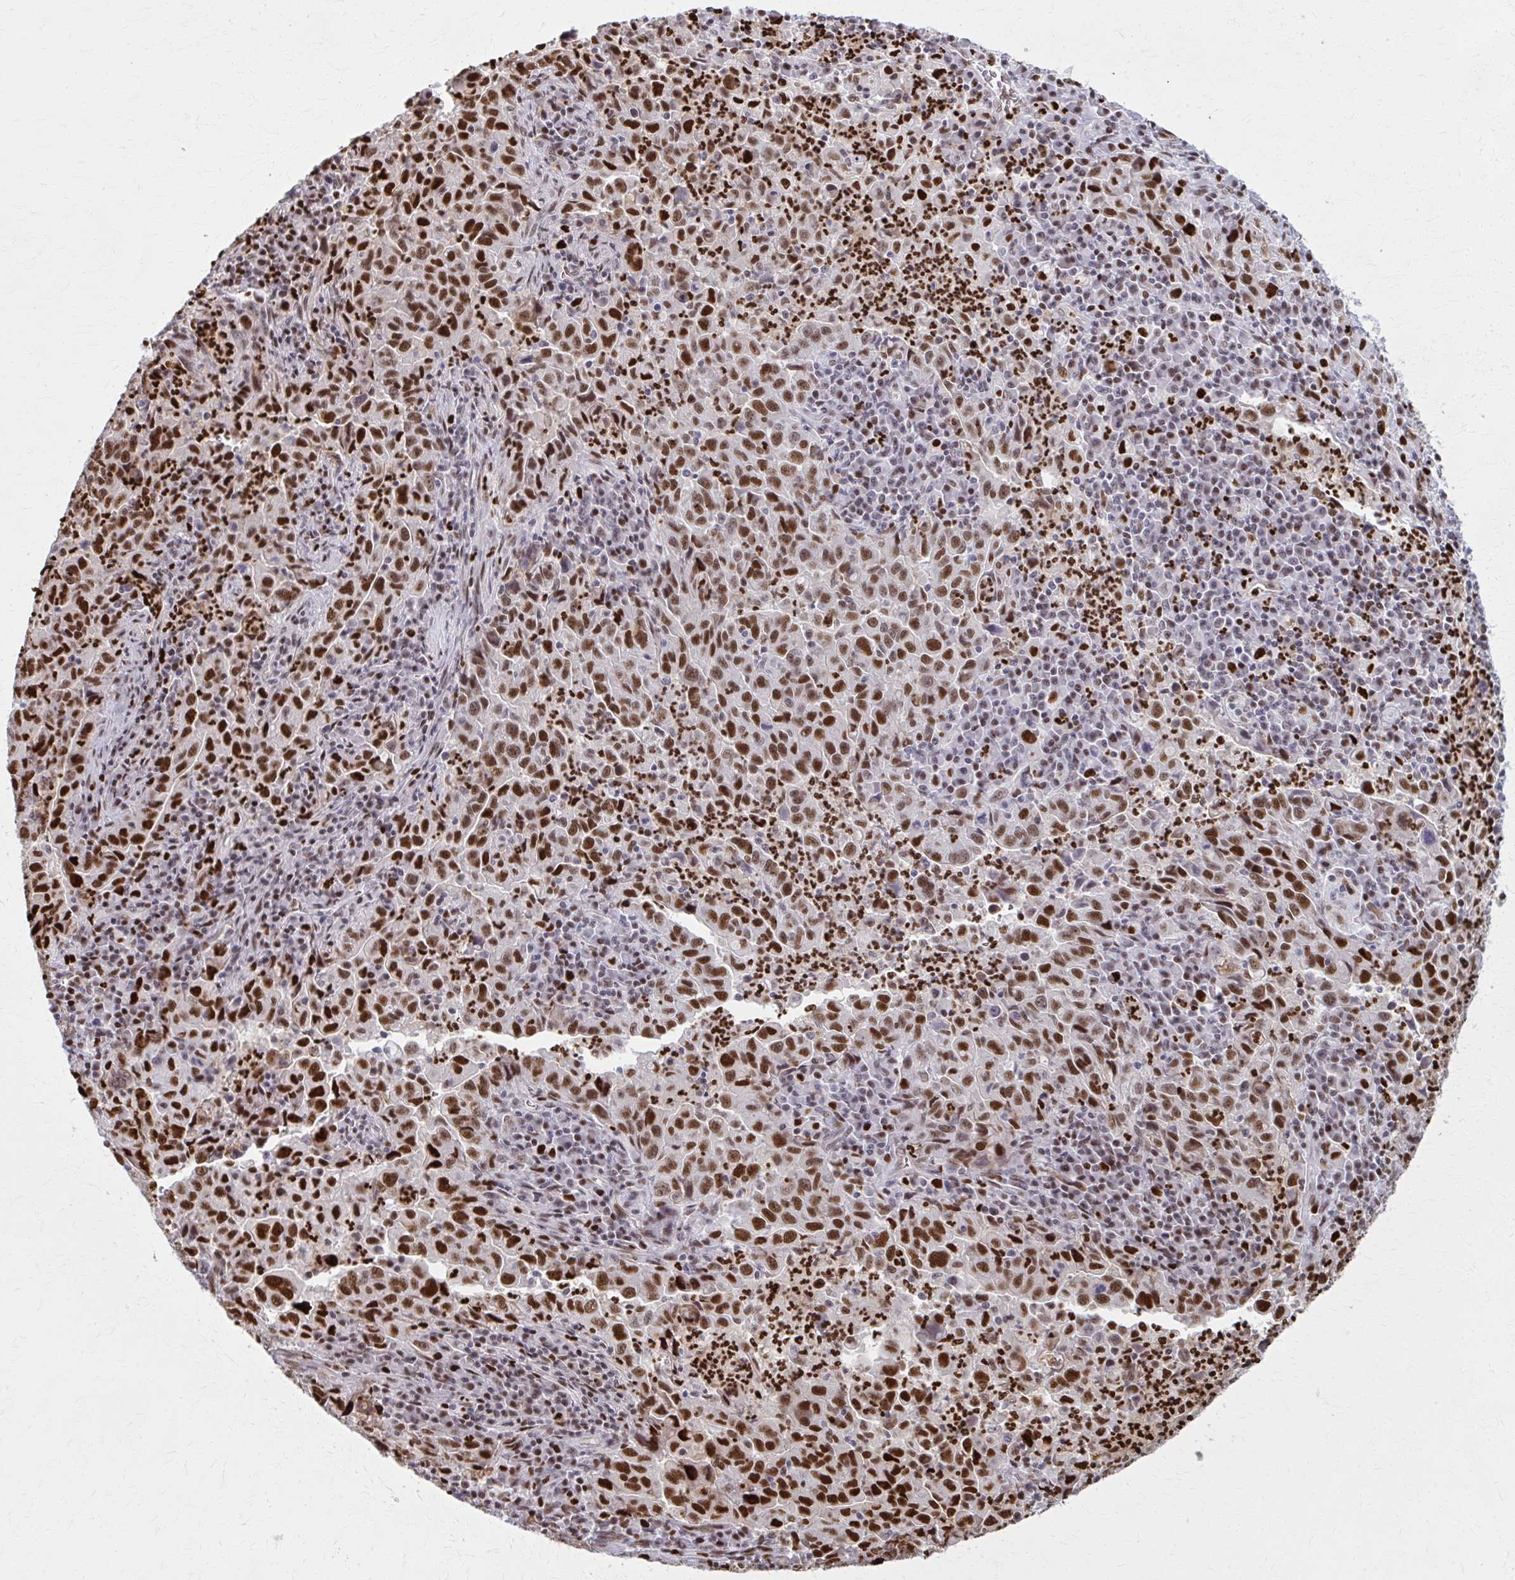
{"staining": {"intensity": "strong", "quantity": ">75%", "location": "nuclear"}, "tissue": "lung cancer", "cell_type": "Tumor cells", "image_type": "cancer", "snomed": [{"axis": "morphology", "description": "Adenocarcinoma, NOS"}, {"axis": "topography", "description": "Lung"}], "caption": "DAB (3,3'-diaminobenzidine) immunohistochemical staining of lung adenocarcinoma reveals strong nuclear protein staining in approximately >75% of tumor cells. (DAB IHC, brown staining for protein, blue staining for nuclei).", "gene": "ZNF559", "patient": {"sex": "male", "age": 67}}